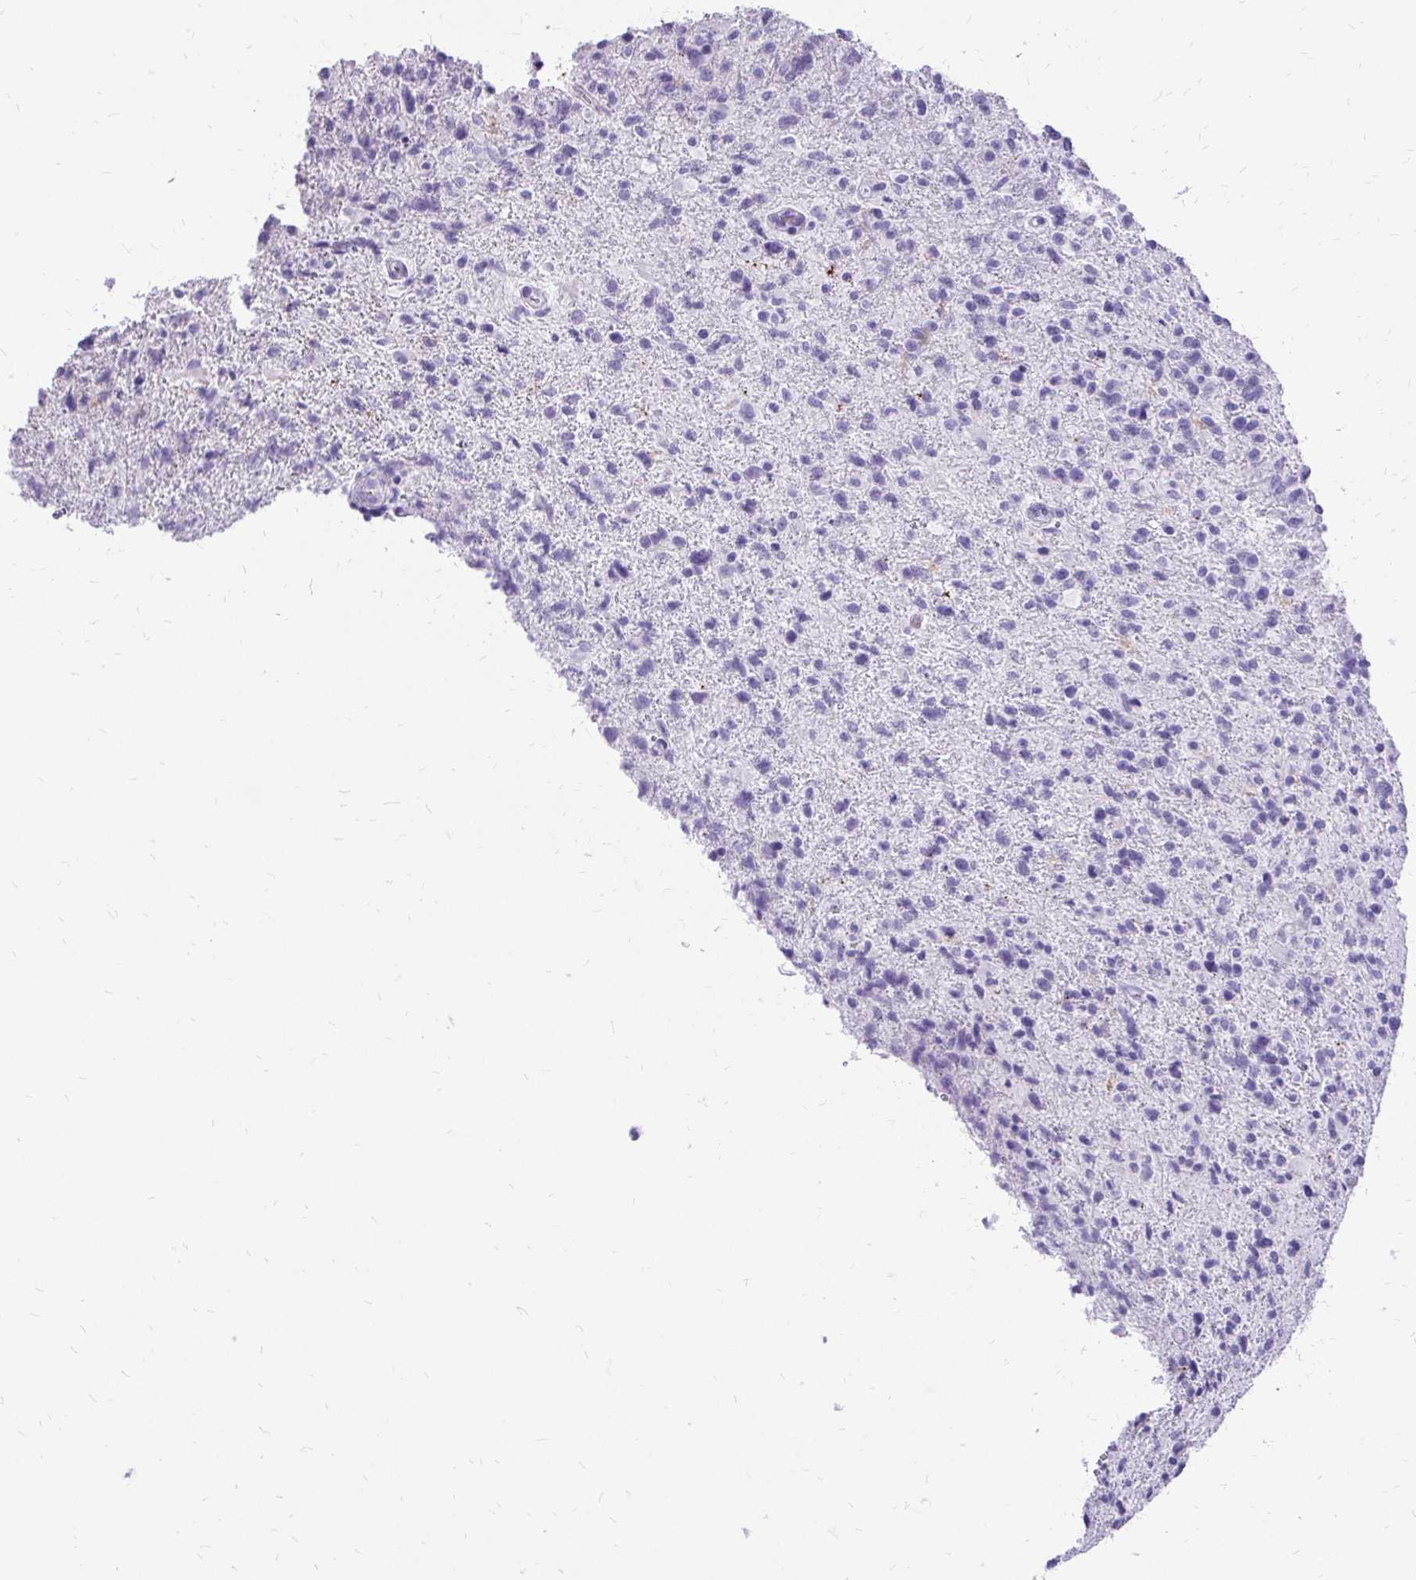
{"staining": {"intensity": "negative", "quantity": "none", "location": "none"}, "tissue": "glioma", "cell_type": "Tumor cells", "image_type": "cancer", "snomed": [{"axis": "morphology", "description": "Glioma, malignant, High grade"}, {"axis": "topography", "description": "Brain"}], "caption": "The immunohistochemistry (IHC) histopathology image has no significant positivity in tumor cells of glioma tissue.", "gene": "SLC32A1", "patient": {"sex": "male", "age": 63}}